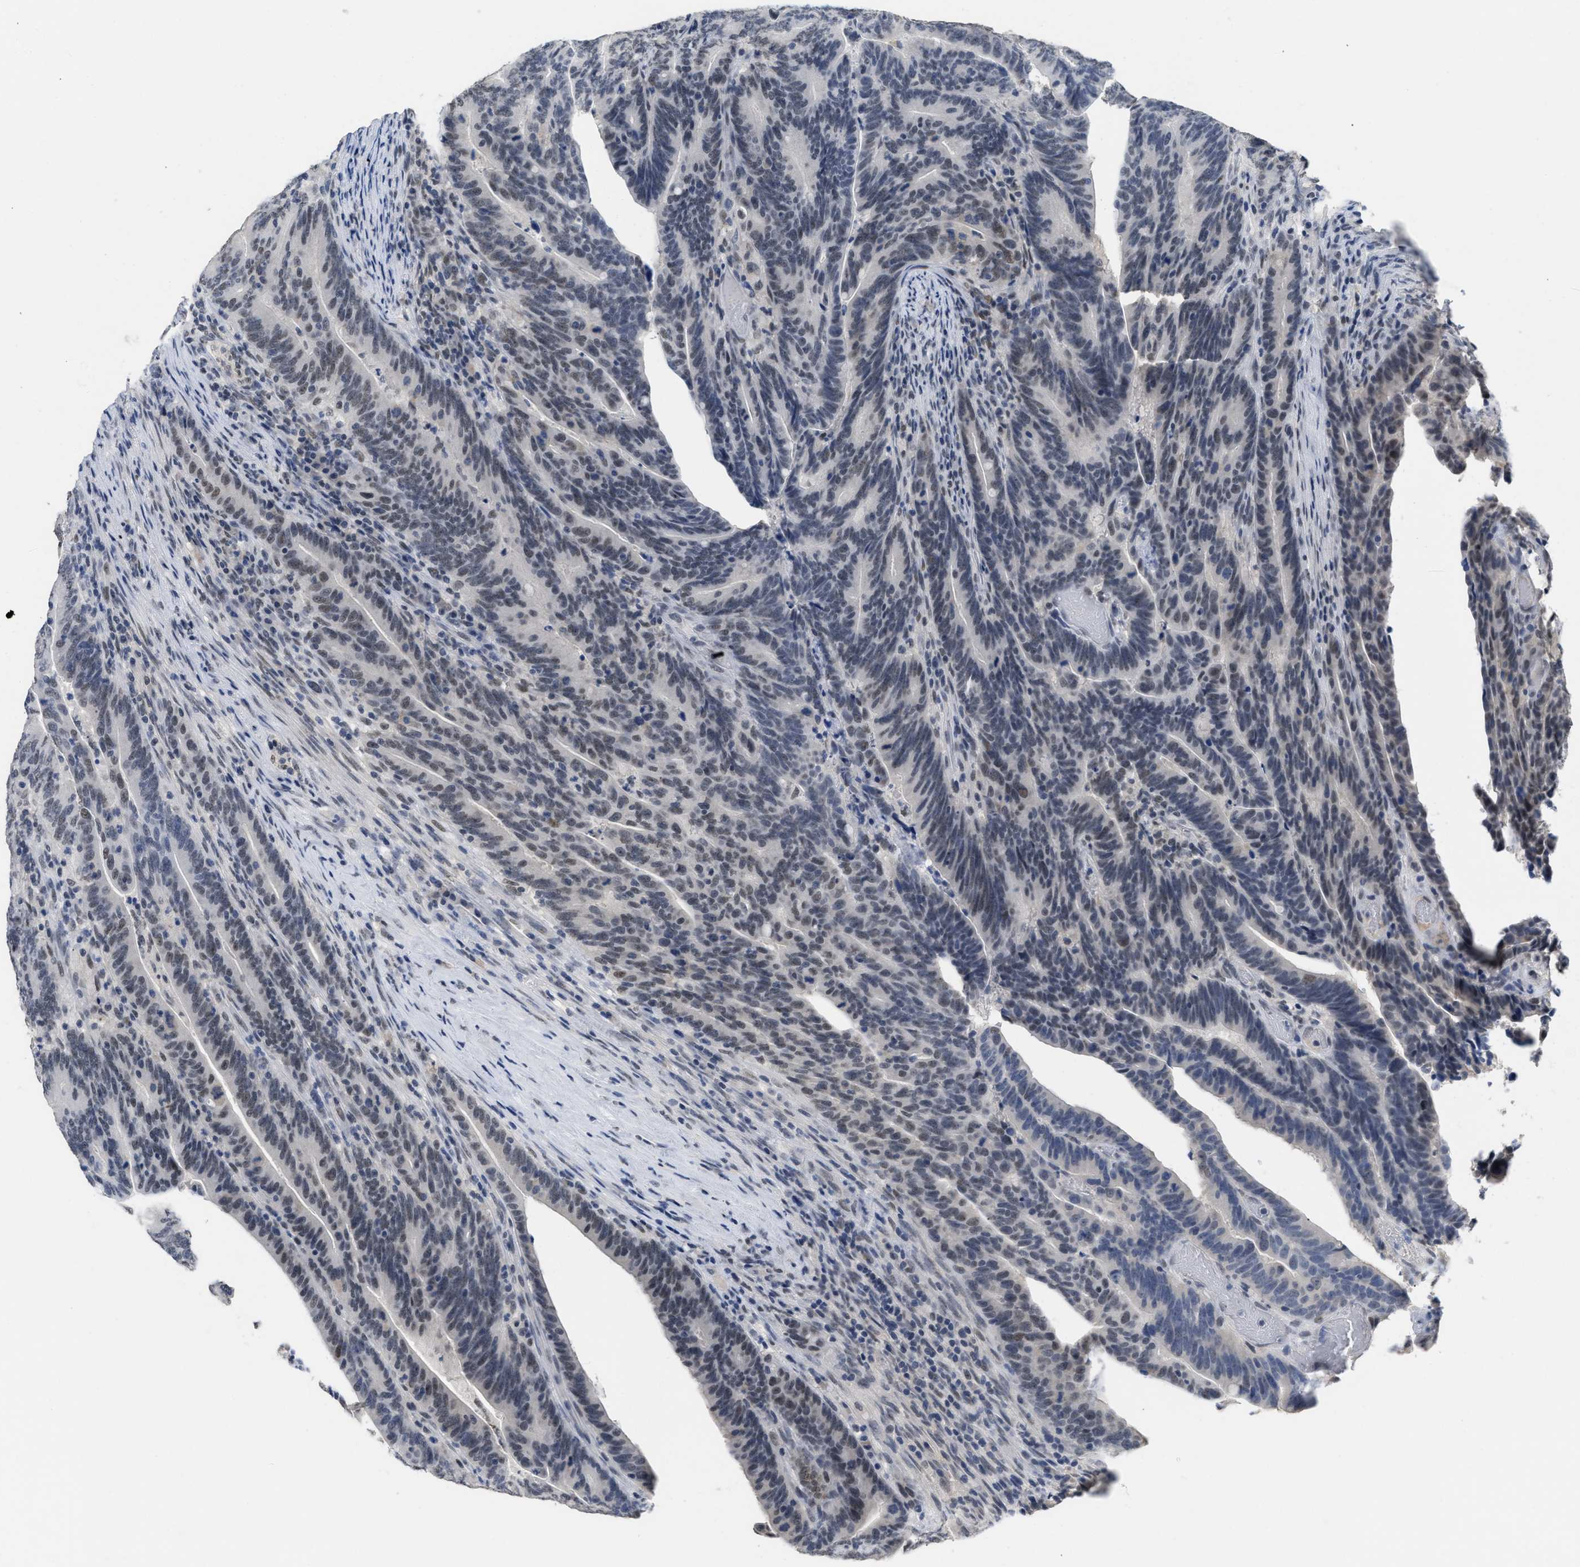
{"staining": {"intensity": "weak", "quantity": ">75%", "location": "nuclear"}, "tissue": "colorectal cancer", "cell_type": "Tumor cells", "image_type": "cancer", "snomed": [{"axis": "morphology", "description": "Adenocarcinoma, NOS"}, {"axis": "topography", "description": "Colon"}], "caption": "Adenocarcinoma (colorectal) tissue displays weak nuclear staining in approximately >75% of tumor cells", "gene": "GGNBP2", "patient": {"sex": "female", "age": 66}}